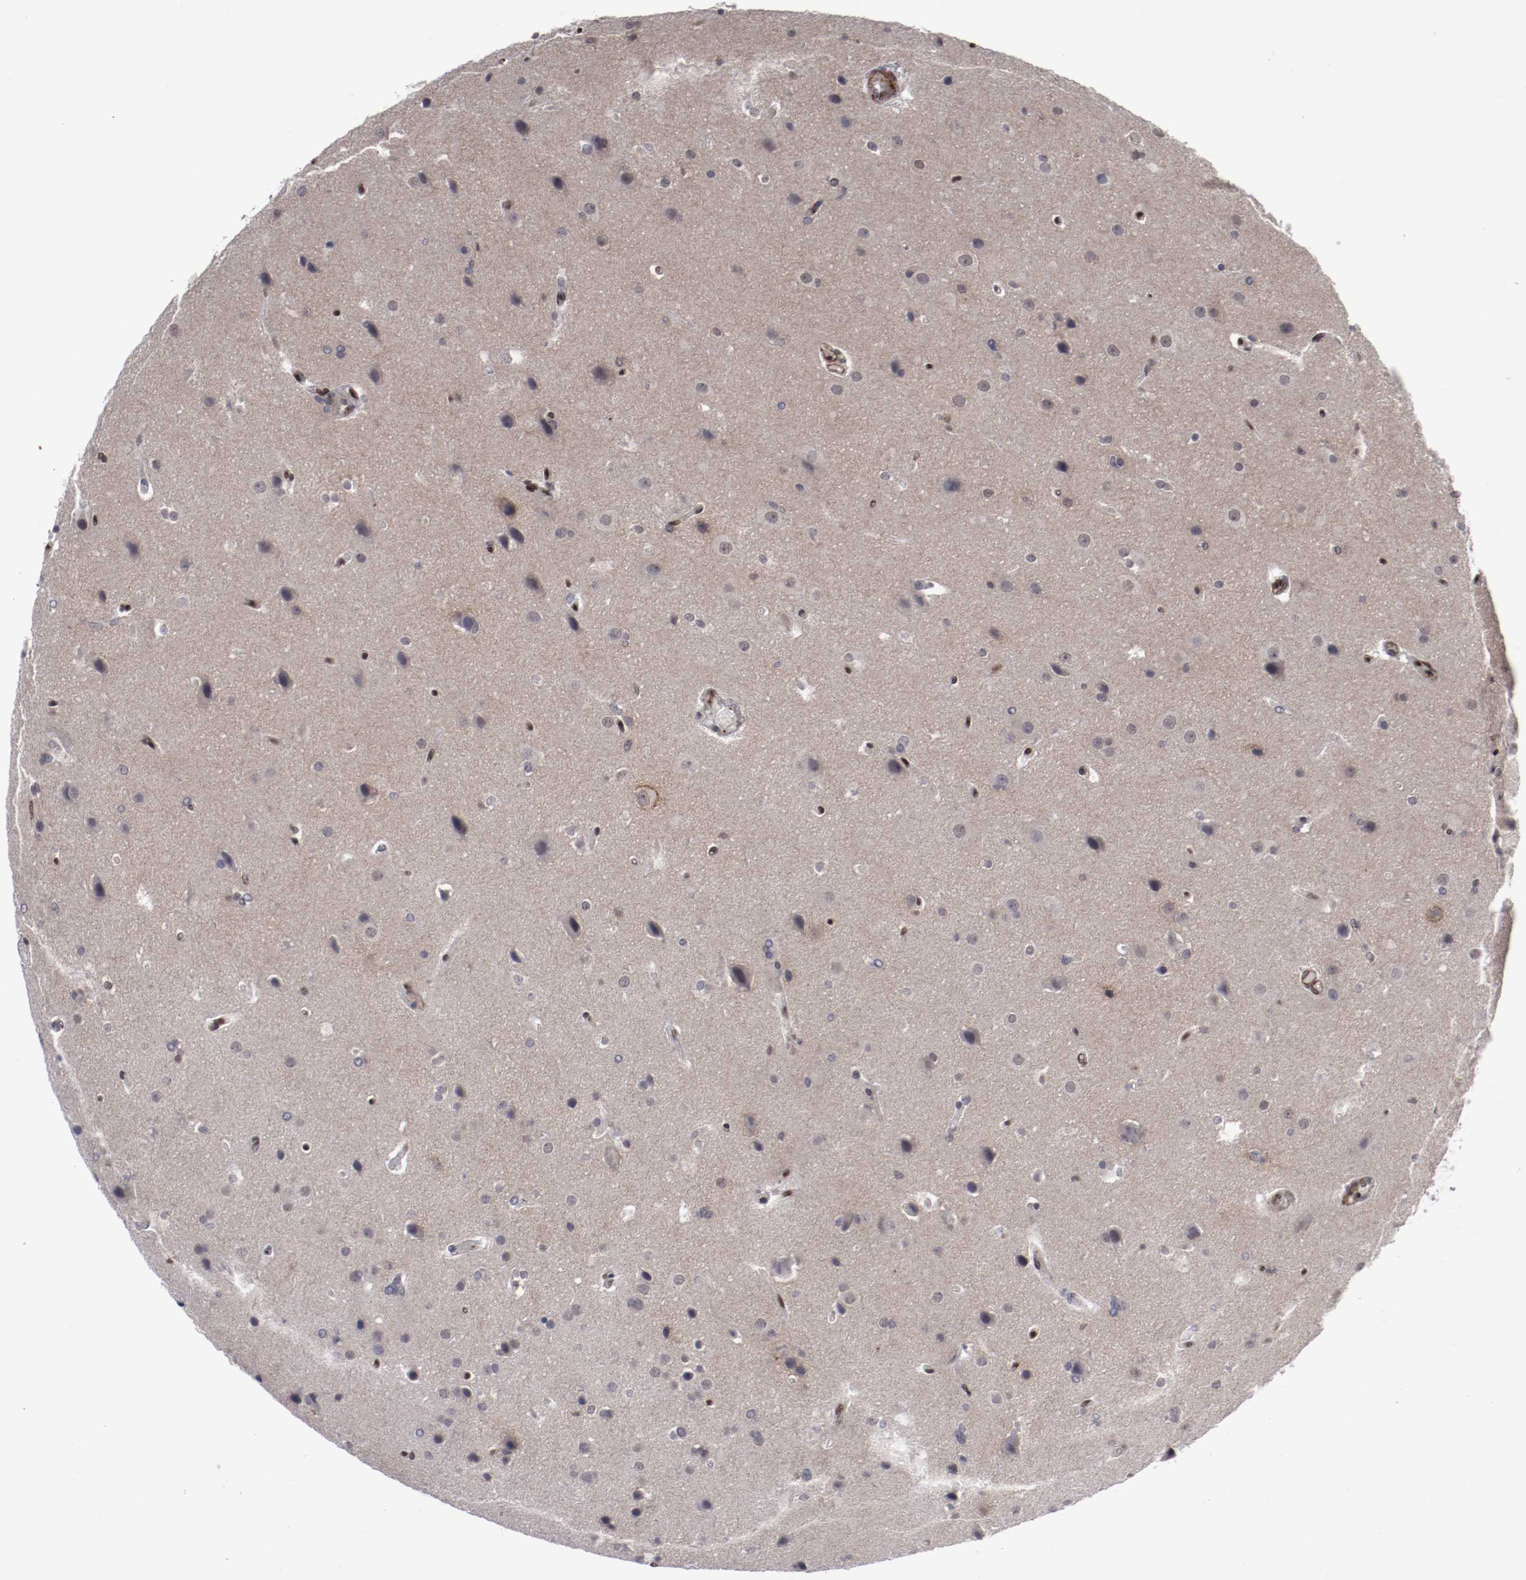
{"staining": {"intensity": "weak", "quantity": ">75%", "location": "cytoplasmic/membranous,nuclear"}, "tissue": "glioma", "cell_type": "Tumor cells", "image_type": "cancer", "snomed": [{"axis": "morphology", "description": "Glioma, malignant, Low grade"}, {"axis": "topography", "description": "Cerebral cortex"}], "caption": "Tumor cells reveal low levels of weak cytoplasmic/membranous and nuclear positivity in about >75% of cells in human glioma.", "gene": "LEF1", "patient": {"sex": "female", "age": 47}}